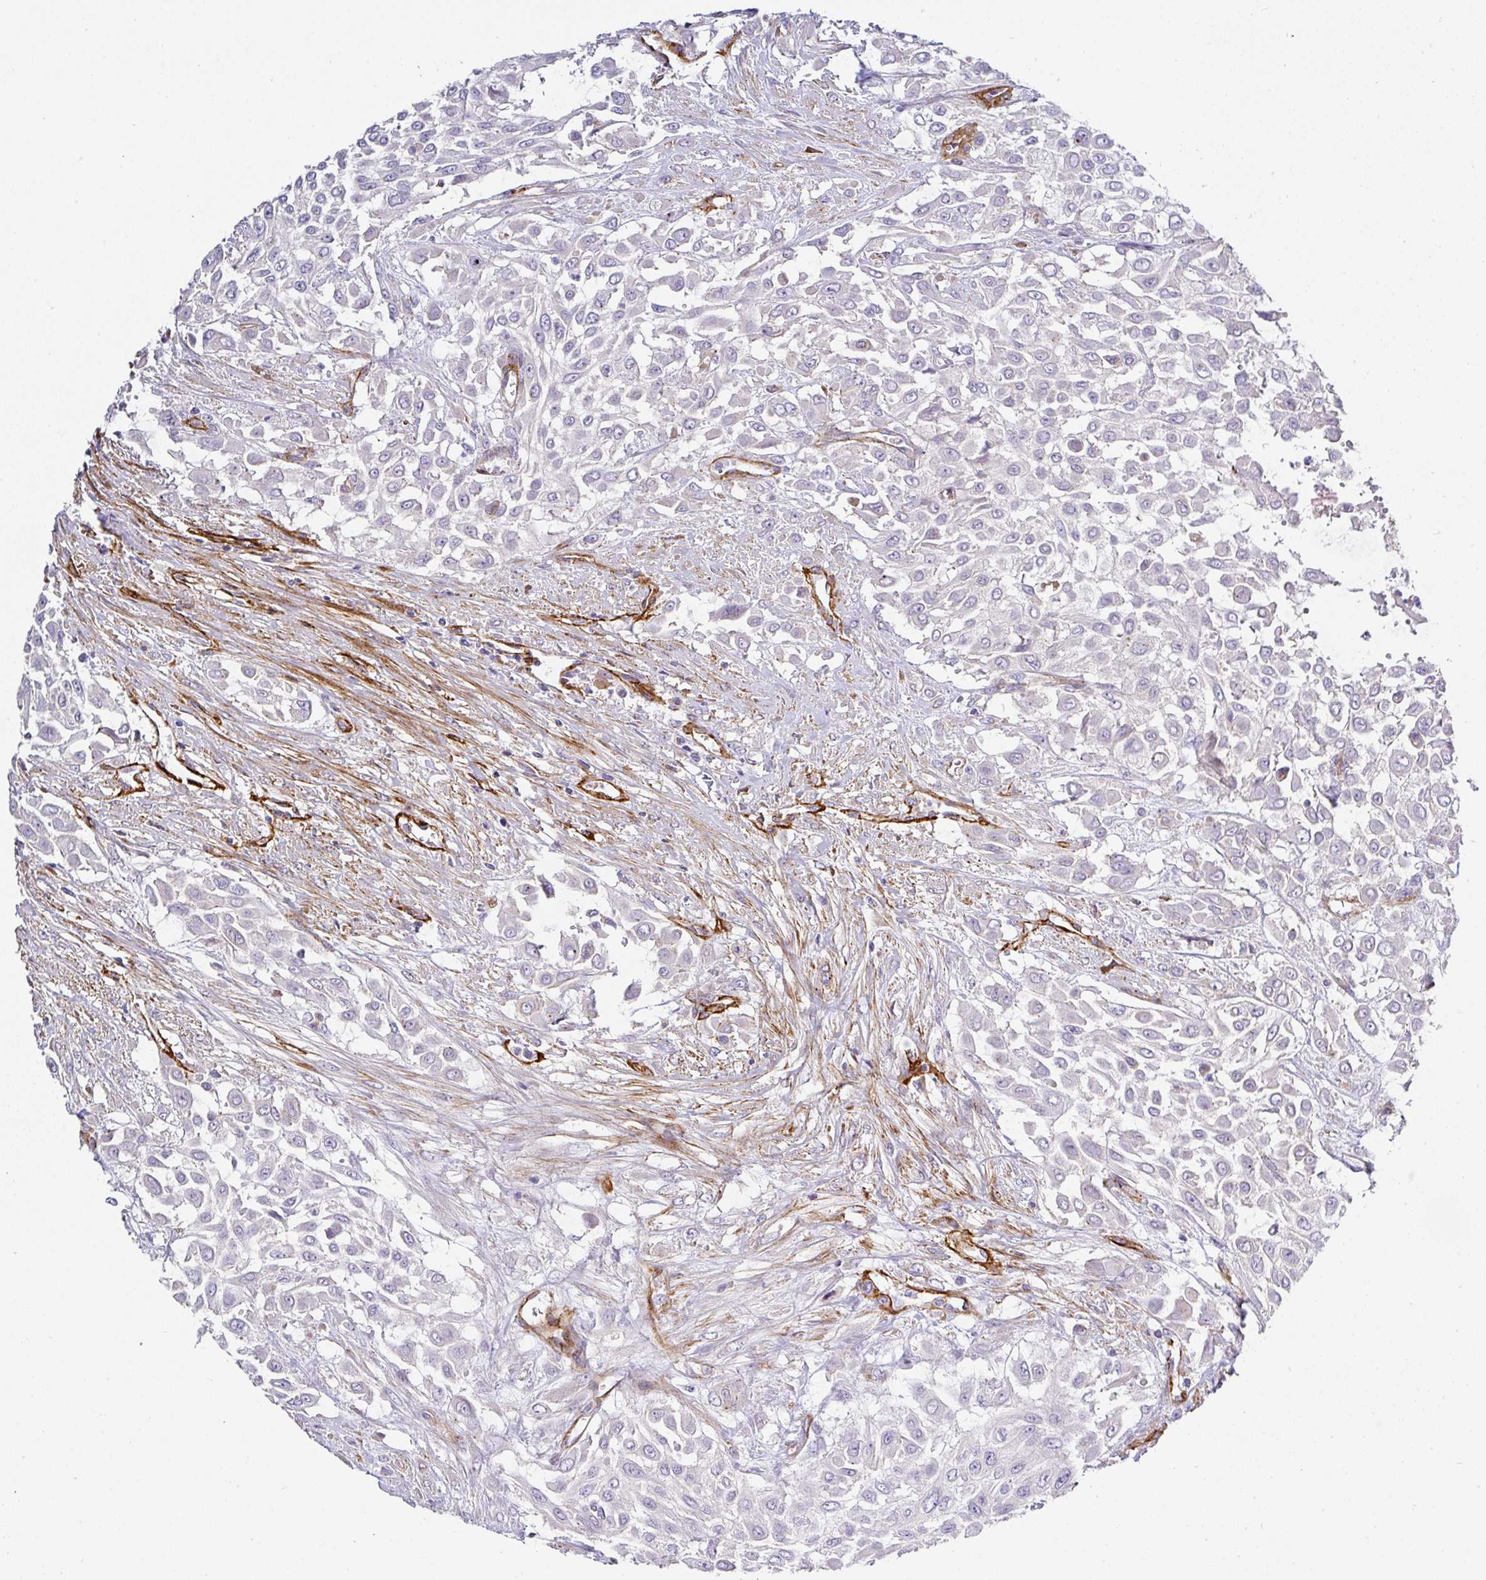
{"staining": {"intensity": "negative", "quantity": "none", "location": "none"}, "tissue": "urothelial cancer", "cell_type": "Tumor cells", "image_type": "cancer", "snomed": [{"axis": "morphology", "description": "Urothelial carcinoma, High grade"}, {"axis": "topography", "description": "Urinary bladder"}], "caption": "The micrograph shows no significant staining in tumor cells of high-grade urothelial carcinoma.", "gene": "SLC25A17", "patient": {"sex": "male", "age": 57}}